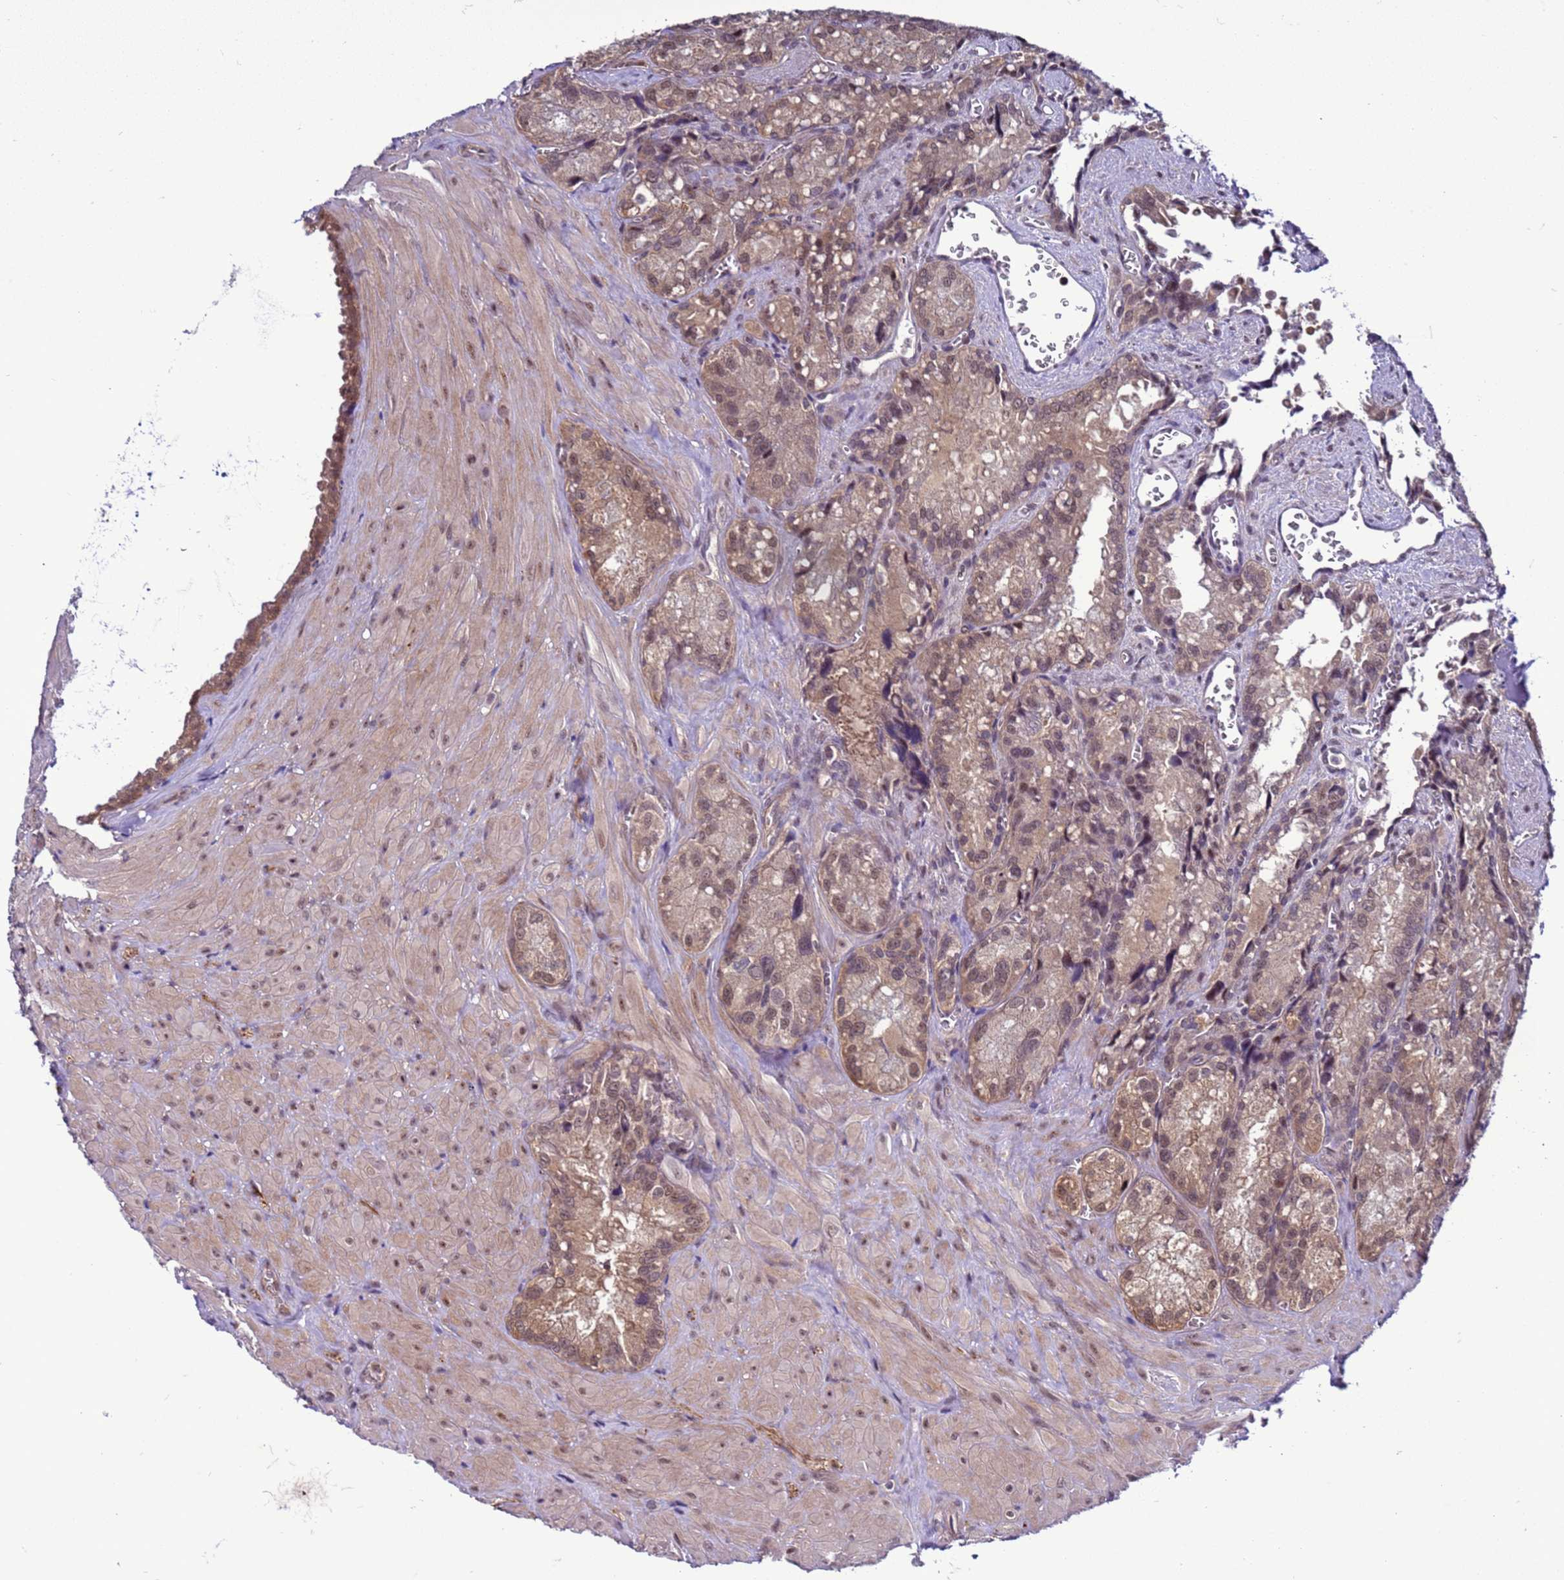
{"staining": {"intensity": "moderate", "quantity": "25%-75%", "location": "cytoplasmic/membranous,nuclear"}, "tissue": "seminal vesicle", "cell_type": "Glandular cells", "image_type": "normal", "snomed": [{"axis": "morphology", "description": "Normal tissue, NOS"}, {"axis": "topography", "description": "Seminal veicle"}], "caption": "Moderate cytoplasmic/membranous,nuclear positivity is appreciated in about 25%-75% of glandular cells in unremarkable seminal vesicle.", "gene": "GEN1", "patient": {"sex": "male", "age": 62}}